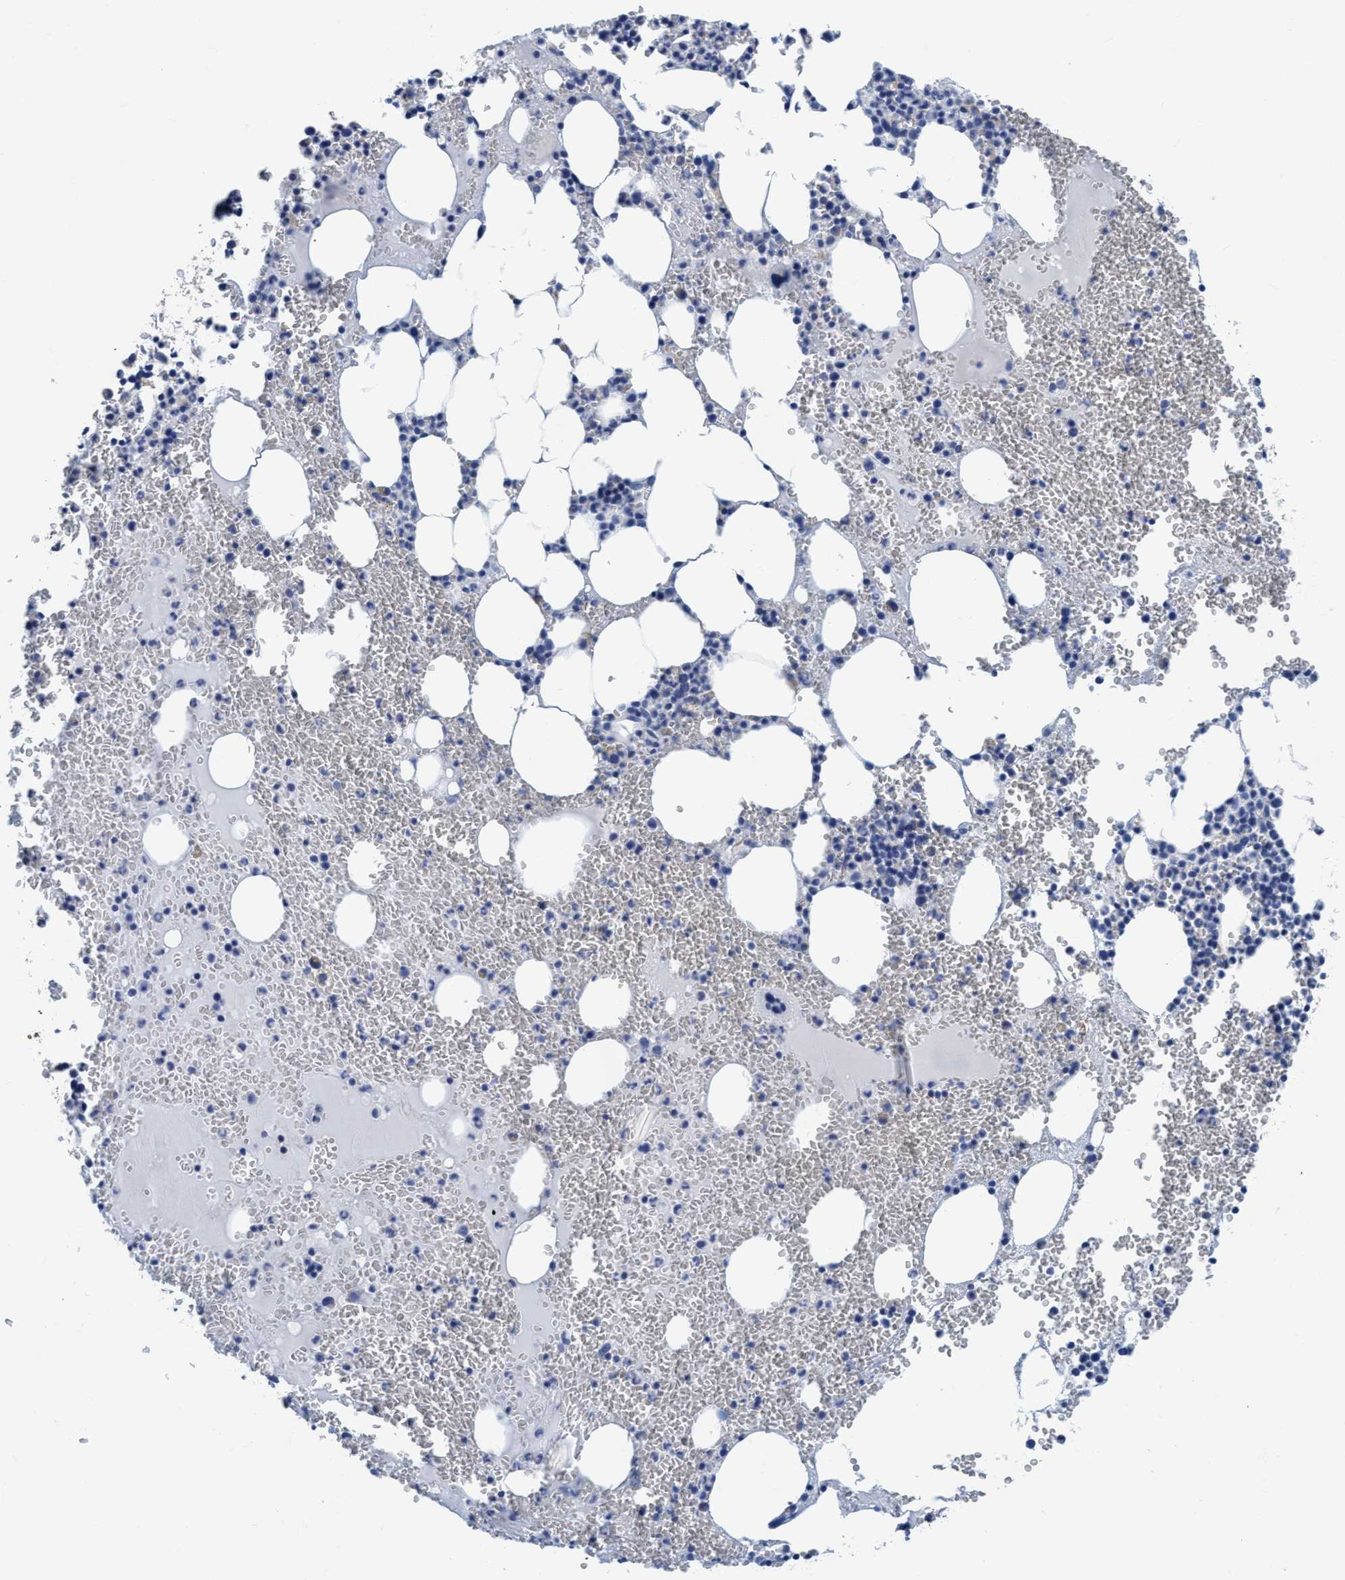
{"staining": {"intensity": "weak", "quantity": "<25%", "location": "cytoplasmic/membranous"}, "tissue": "bone marrow", "cell_type": "Hematopoietic cells", "image_type": "normal", "snomed": [{"axis": "morphology", "description": "Normal tissue, NOS"}, {"axis": "morphology", "description": "Inflammation, NOS"}, {"axis": "topography", "description": "Bone marrow"}], "caption": "Hematopoietic cells show no significant protein staining in normal bone marrow. Nuclei are stained in blue.", "gene": "DNAI1", "patient": {"sex": "female", "age": 67}}